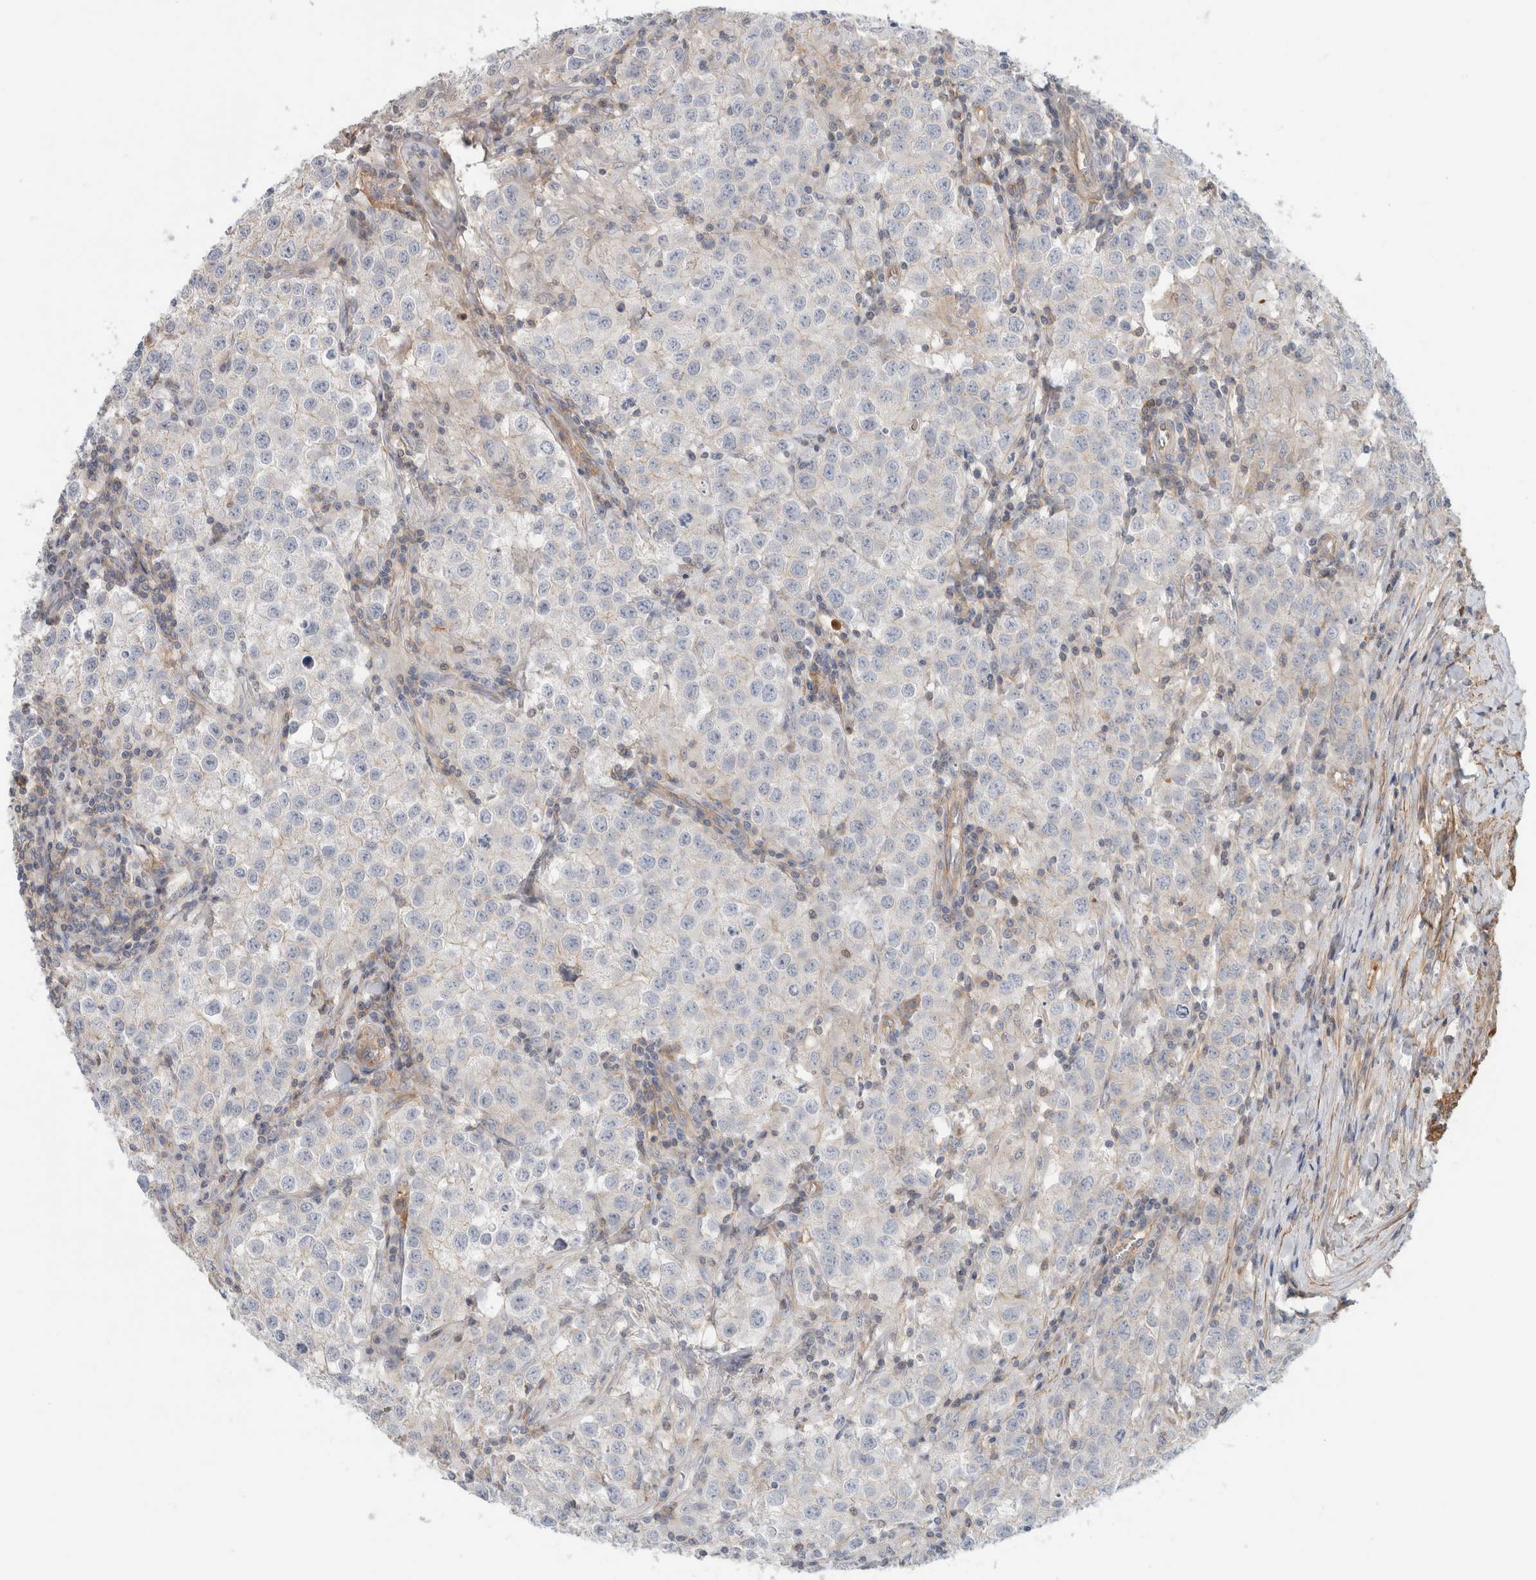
{"staining": {"intensity": "negative", "quantity": "none", "location": "none"}, "tissue": "testis cancer", "cell_type": "Tumor cells", "image_type": "cancer", "snomed": [{"axis": "morphology", "description": "Seminoma, NOS"}, {"axis": "morphology", "description": "Carcinoma, Embryonal, NOS"}, {"axis": "topography", "description": "Testis"}], "caption": "The IHC image has no significant positivity in tumor cells of testis cancer tissue.", "gene": "CFI", "patient": {"sex": "male", "age": 43}}